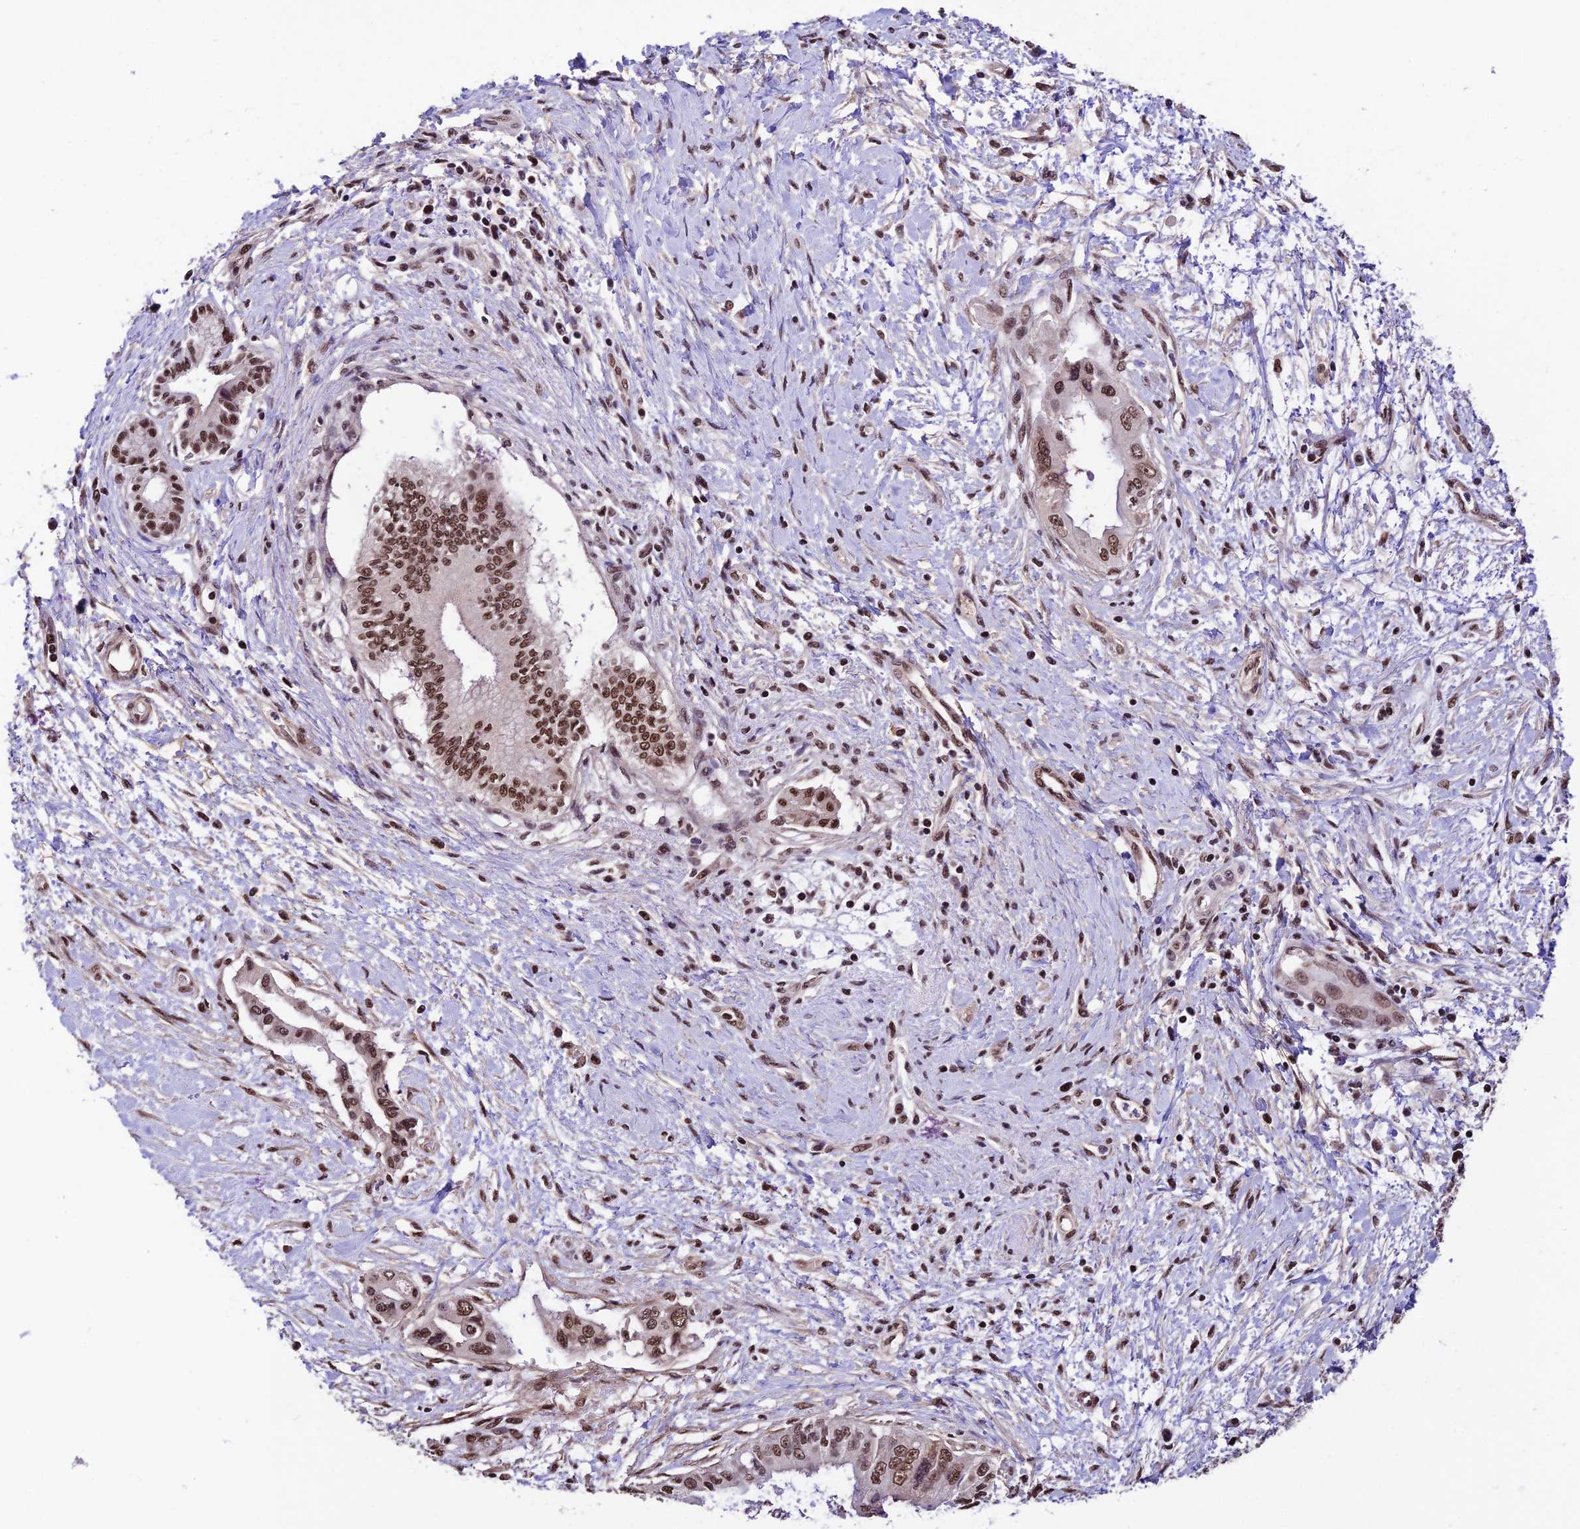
{"staining": {"intensity": "strong", "quantity": ">75%", "location": "nuclear"}, "tissue": "pancreatic cancer", "cell_type": "Tumor cells", "image_type": "cancer", "snomed": [{"axis": "morphology", "description": "Adenocarcinoma, NOS"}, {"axis": "topography", "description": "Pancreas"}], "caption": "An IHC micrograph of tumor tissue is shown. Protein staining in brown shows strong nuclear positivity in pancreatic adenocarcinoma within tumor cells.", "gene": "RBM42", "patient": {"sex": "male", "age": 46}}